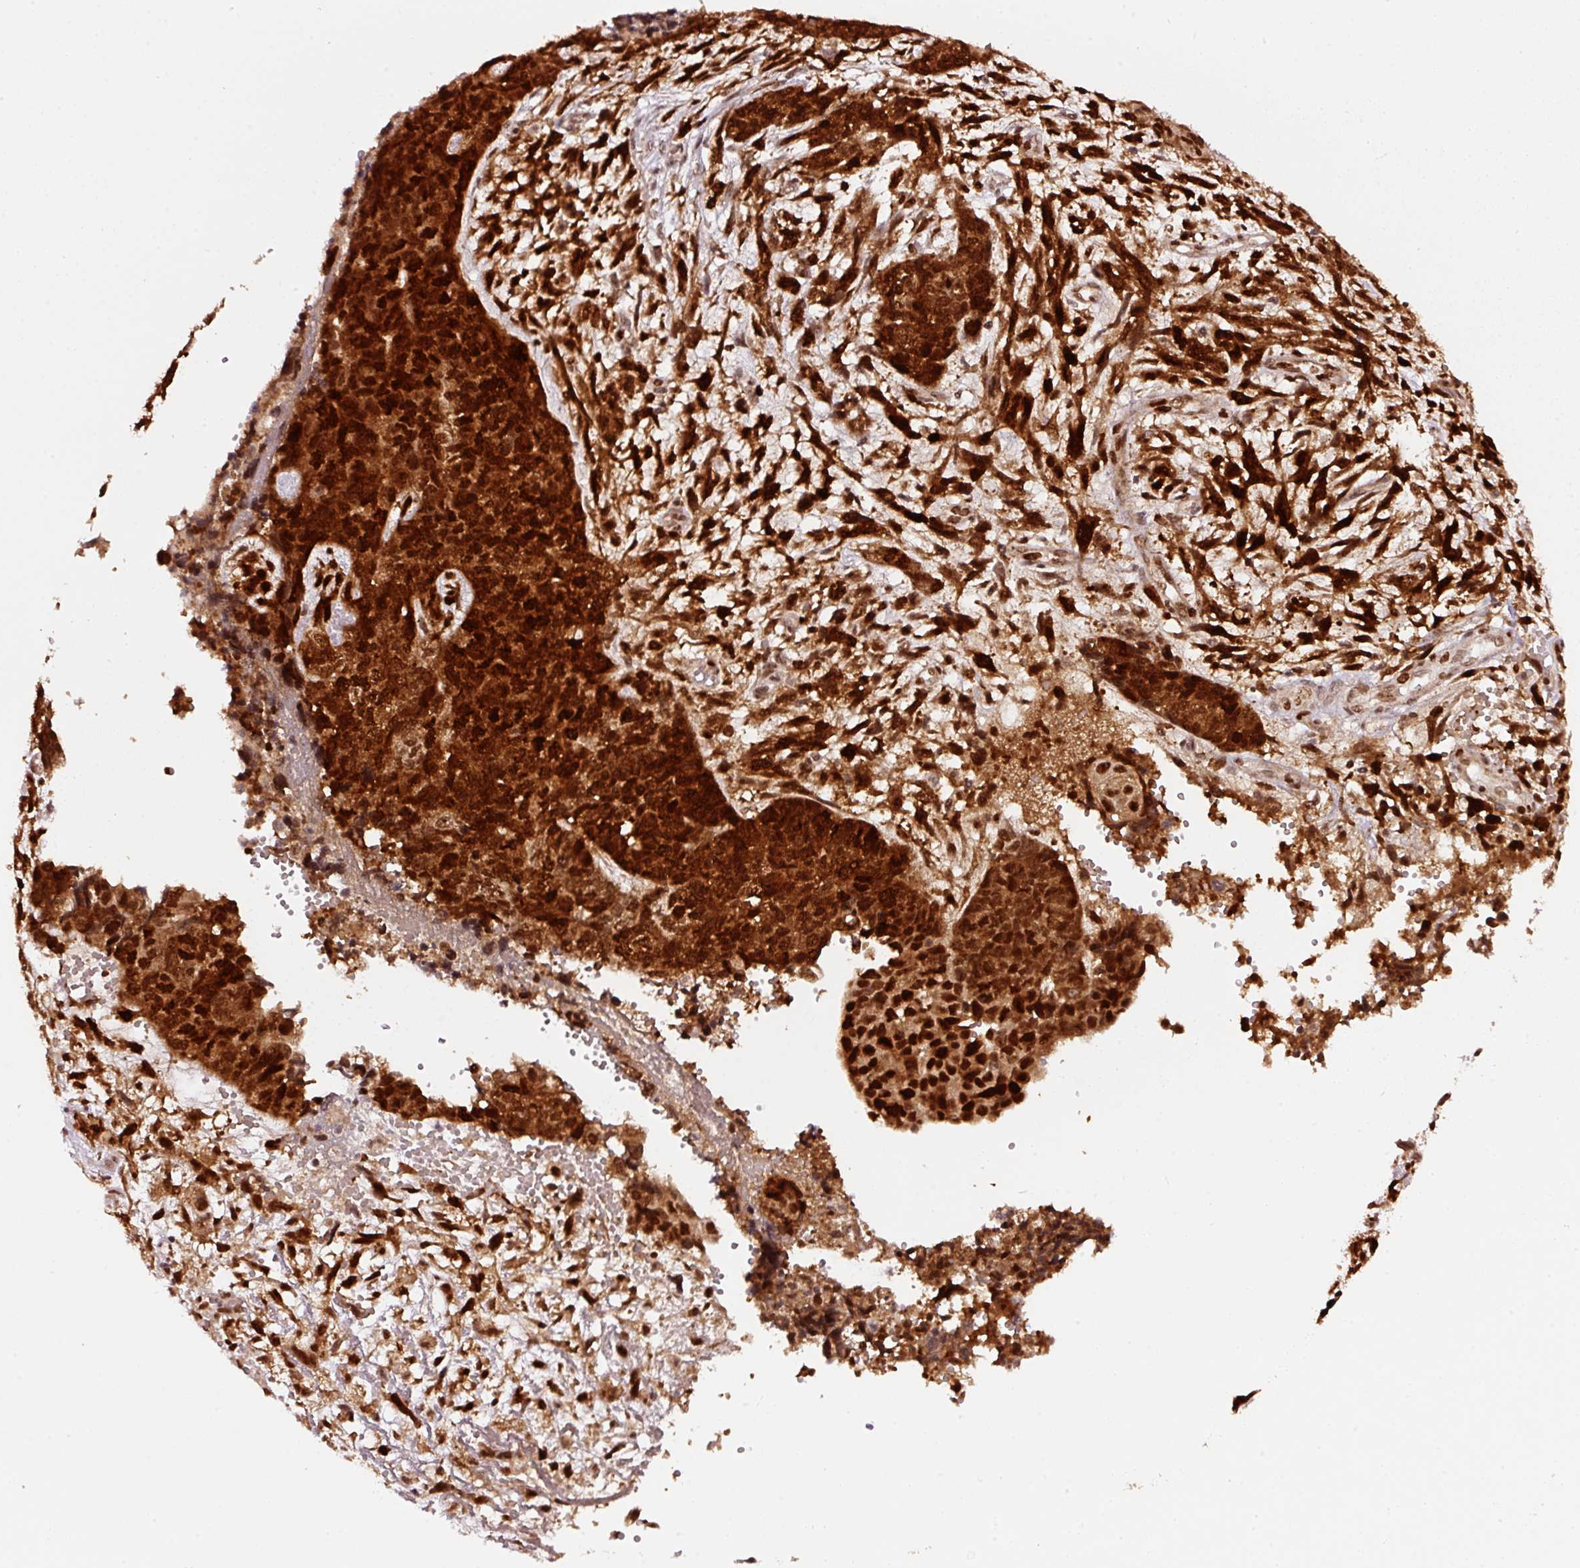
{"staining": {"intensity": "strong", "quantity": ">75%", "location": "cytoplasmic/membranous,nuclear"}, "tissue": "cervical cancer", "cell_type": "Tumor cells", "image_type": "cancer", "snomed": [{"axis": "morphology", "description": "Squamous cell carcinoma, NOS"}, {"axis": "topography", "description": "Cervix"}], "caption": "A high-resolution image shows immunohistochemistry (IHC) staining of cervical cancer (squamous cell carcinoma), which demonstrates strong cytoplasmic/membranous and nuclear expression in approximately >75% of tumor cells. Using DAB (3,3'-diaminobenzidine) (brown) and hematoxylin (blue) stains, captured at high magnification using brightfield microscopy.", "gene": "RFC4", "patient": {"sex": "female", "age": 63}}